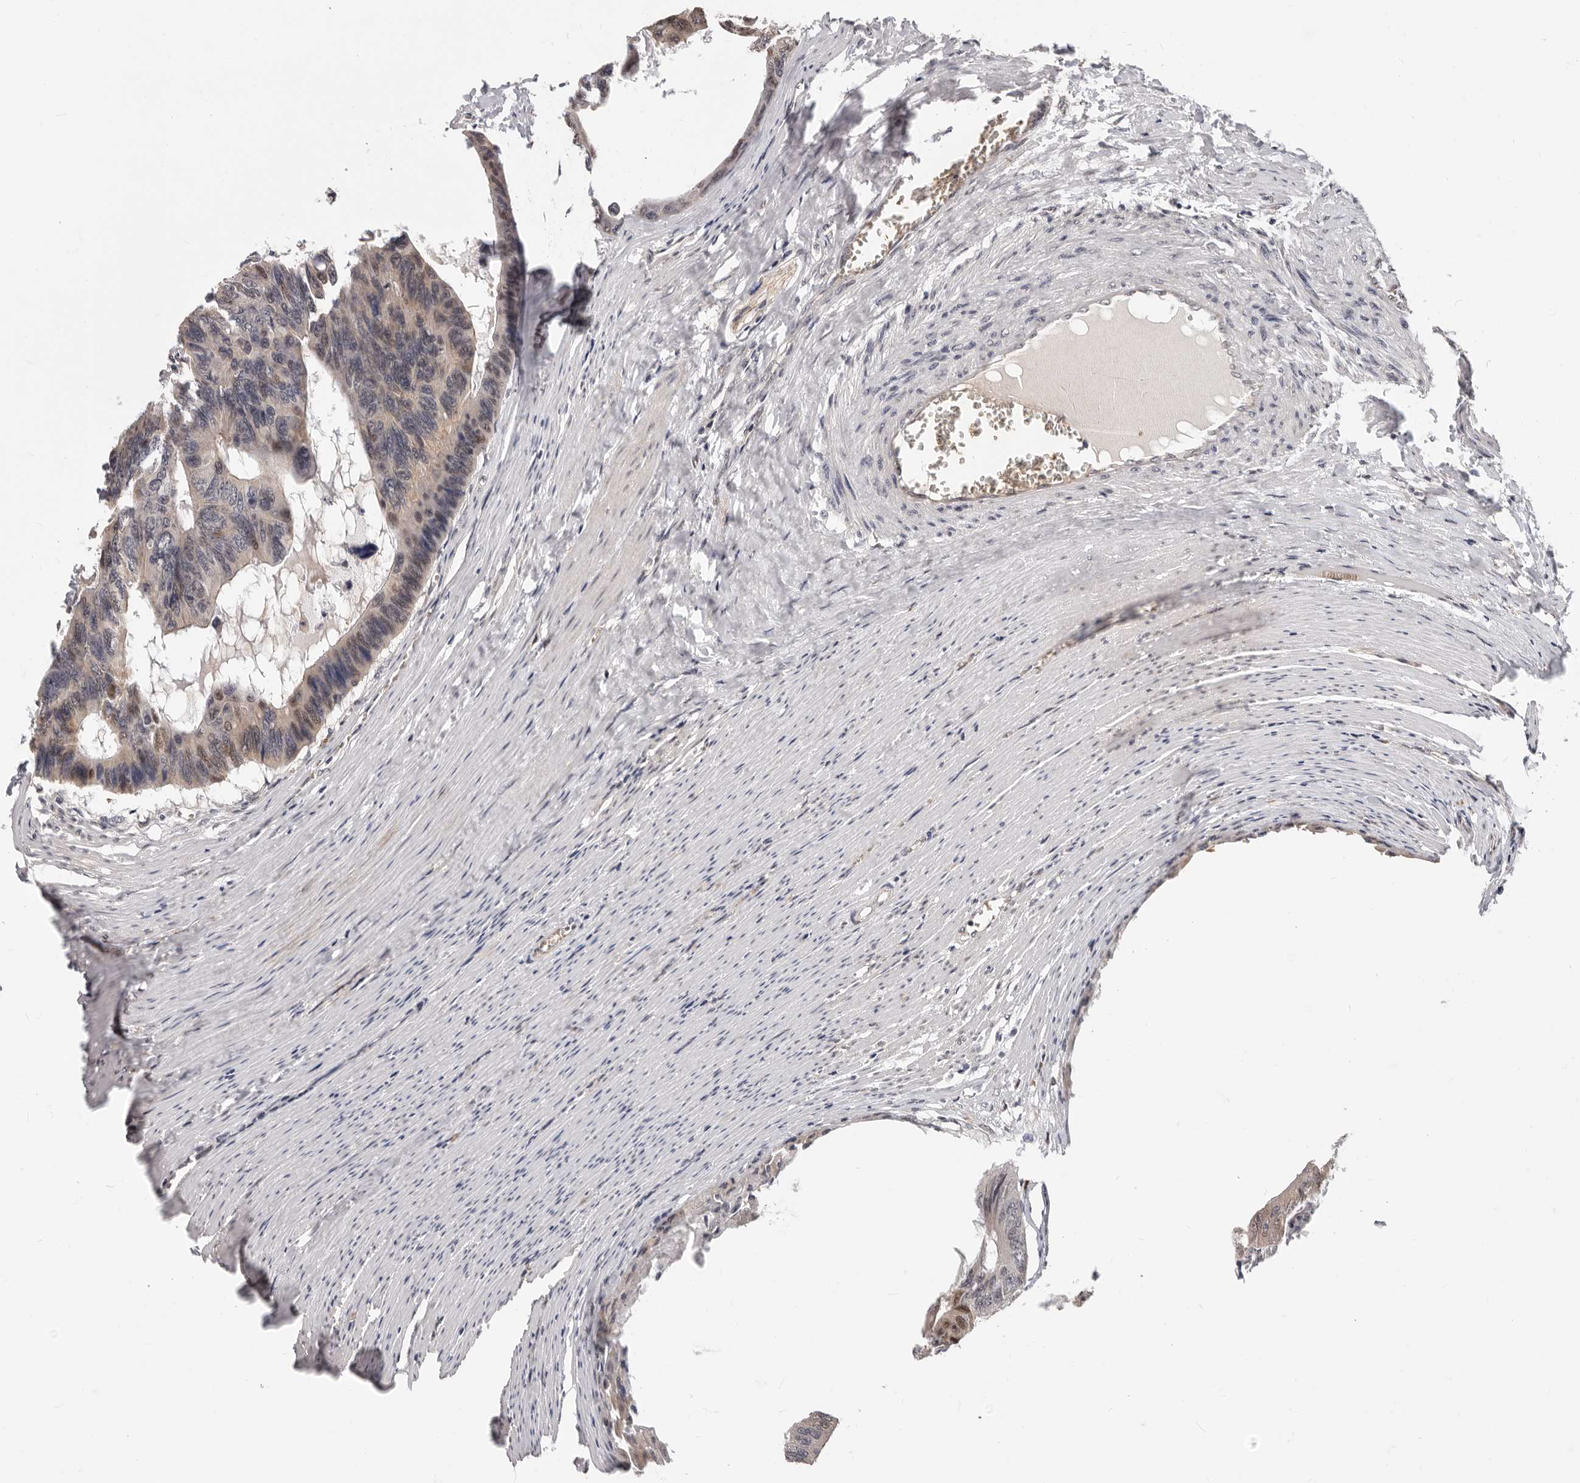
{"staining": {"intensity": "moderate", "quantity": "<25%", "location": "cytoplasmic/membranous,nuclear"}, "tissue": "colorectal cancer", "cell_type": "Tumor cells", "image_type": "cancer", "snomed": [{"axis": "morphology", "description": "Adenocarcinoma, NOS"}, {"axis": "topography", "description": "Colon"}], "caption": "High-power microscopy captured an immunohistochemistry (IHC) image of colorectal cancer (adenocarcinoma), revealing moderate cytoplasmic/membranous and nuclear positivity in approximately <25% of tumor cells.", "gene": "NCOA3", "patient": {"sex": "female", "age": 55}}